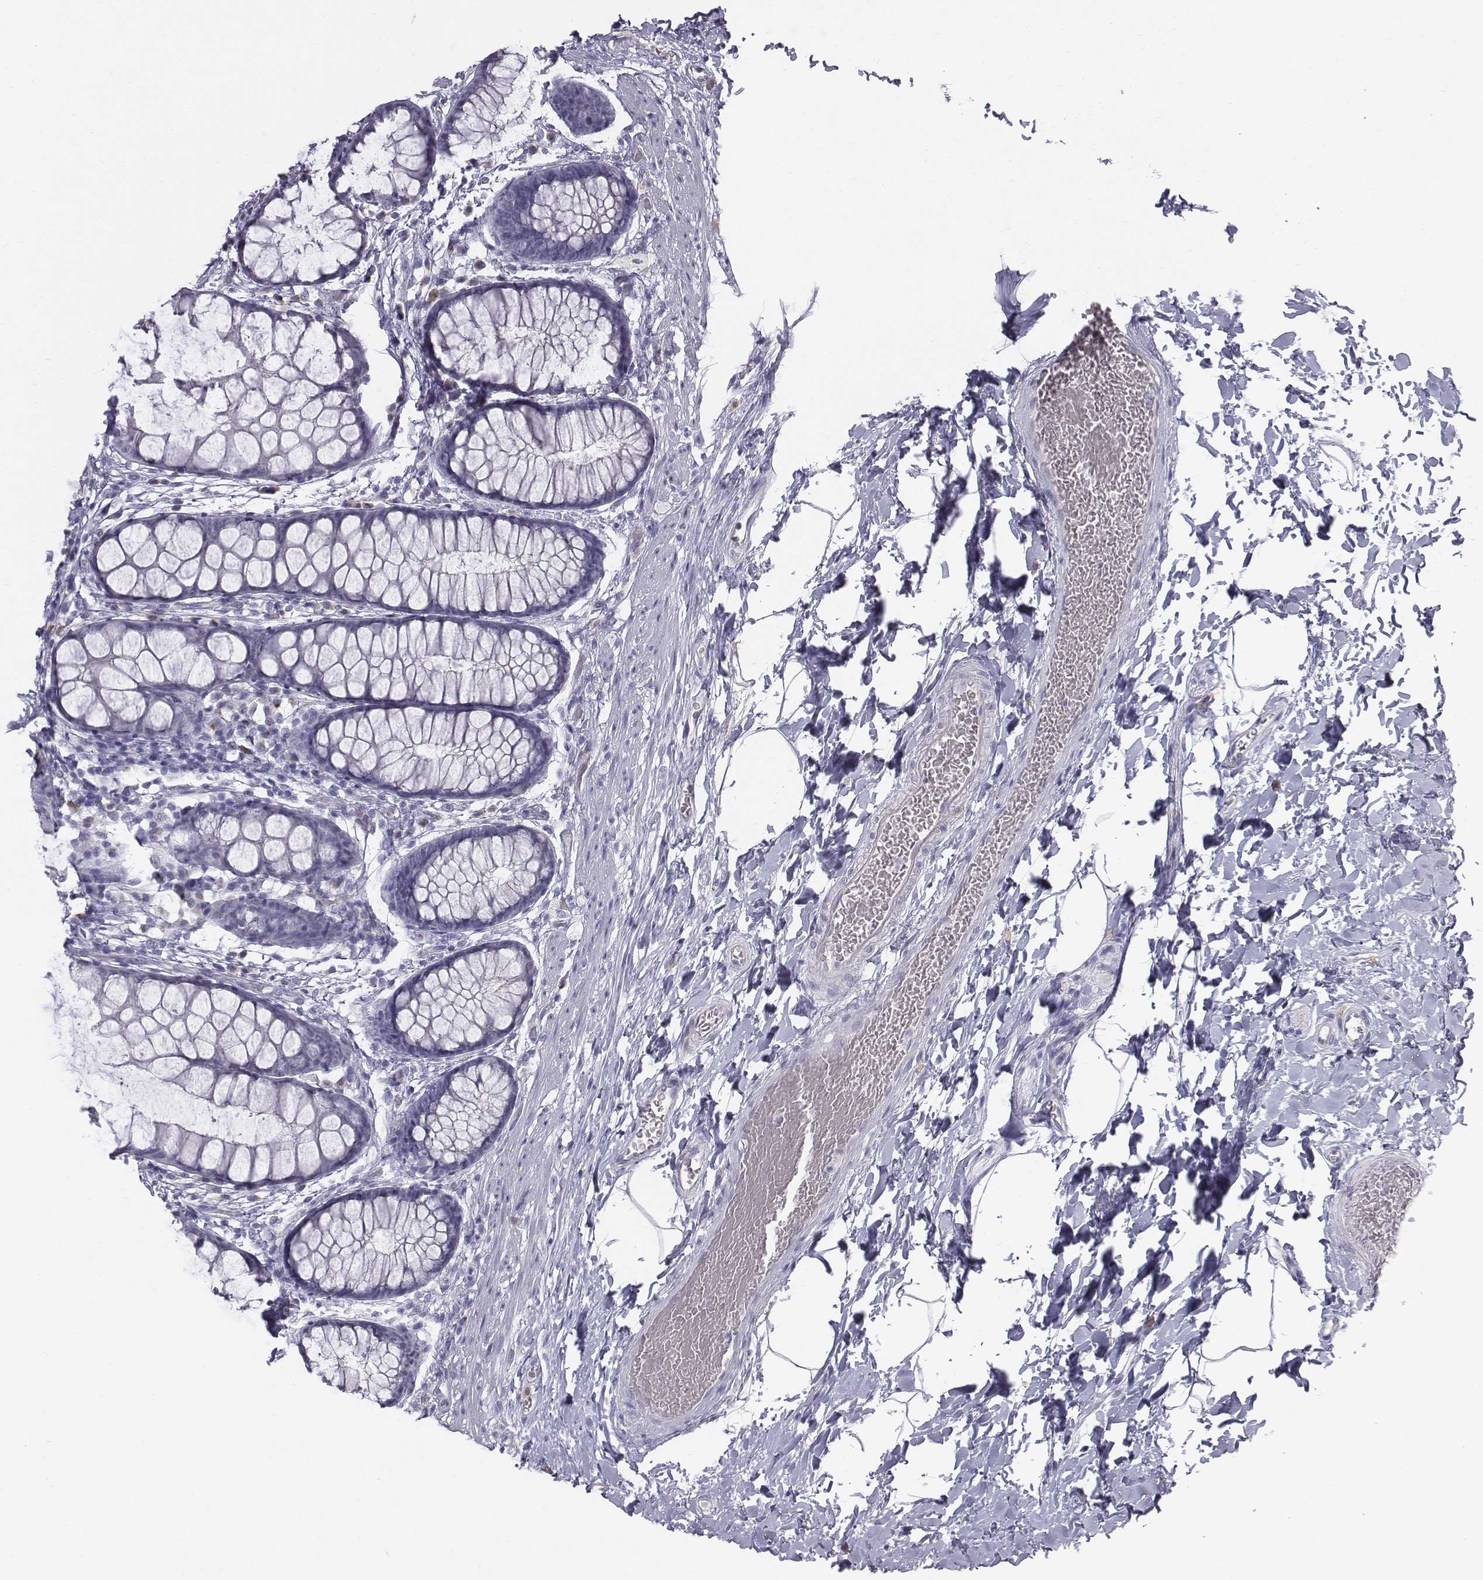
{"staining": {"intensity": "negative", "quantity": "none", "location": "none"}, "tissue": "rectum", "cell_type": "Glandular cells", "image_type": "normal", "snomed": [{"axis": "morphology", "description": "Normal tissue, NOS"}, {"axis": "topography", "description": "Rectum"}], "caption": "The photomicrograph displays no significant staining in glandular cells of rectum.", "gene": "C6orf58", "patient": {"sex": "female", "age": 62}}